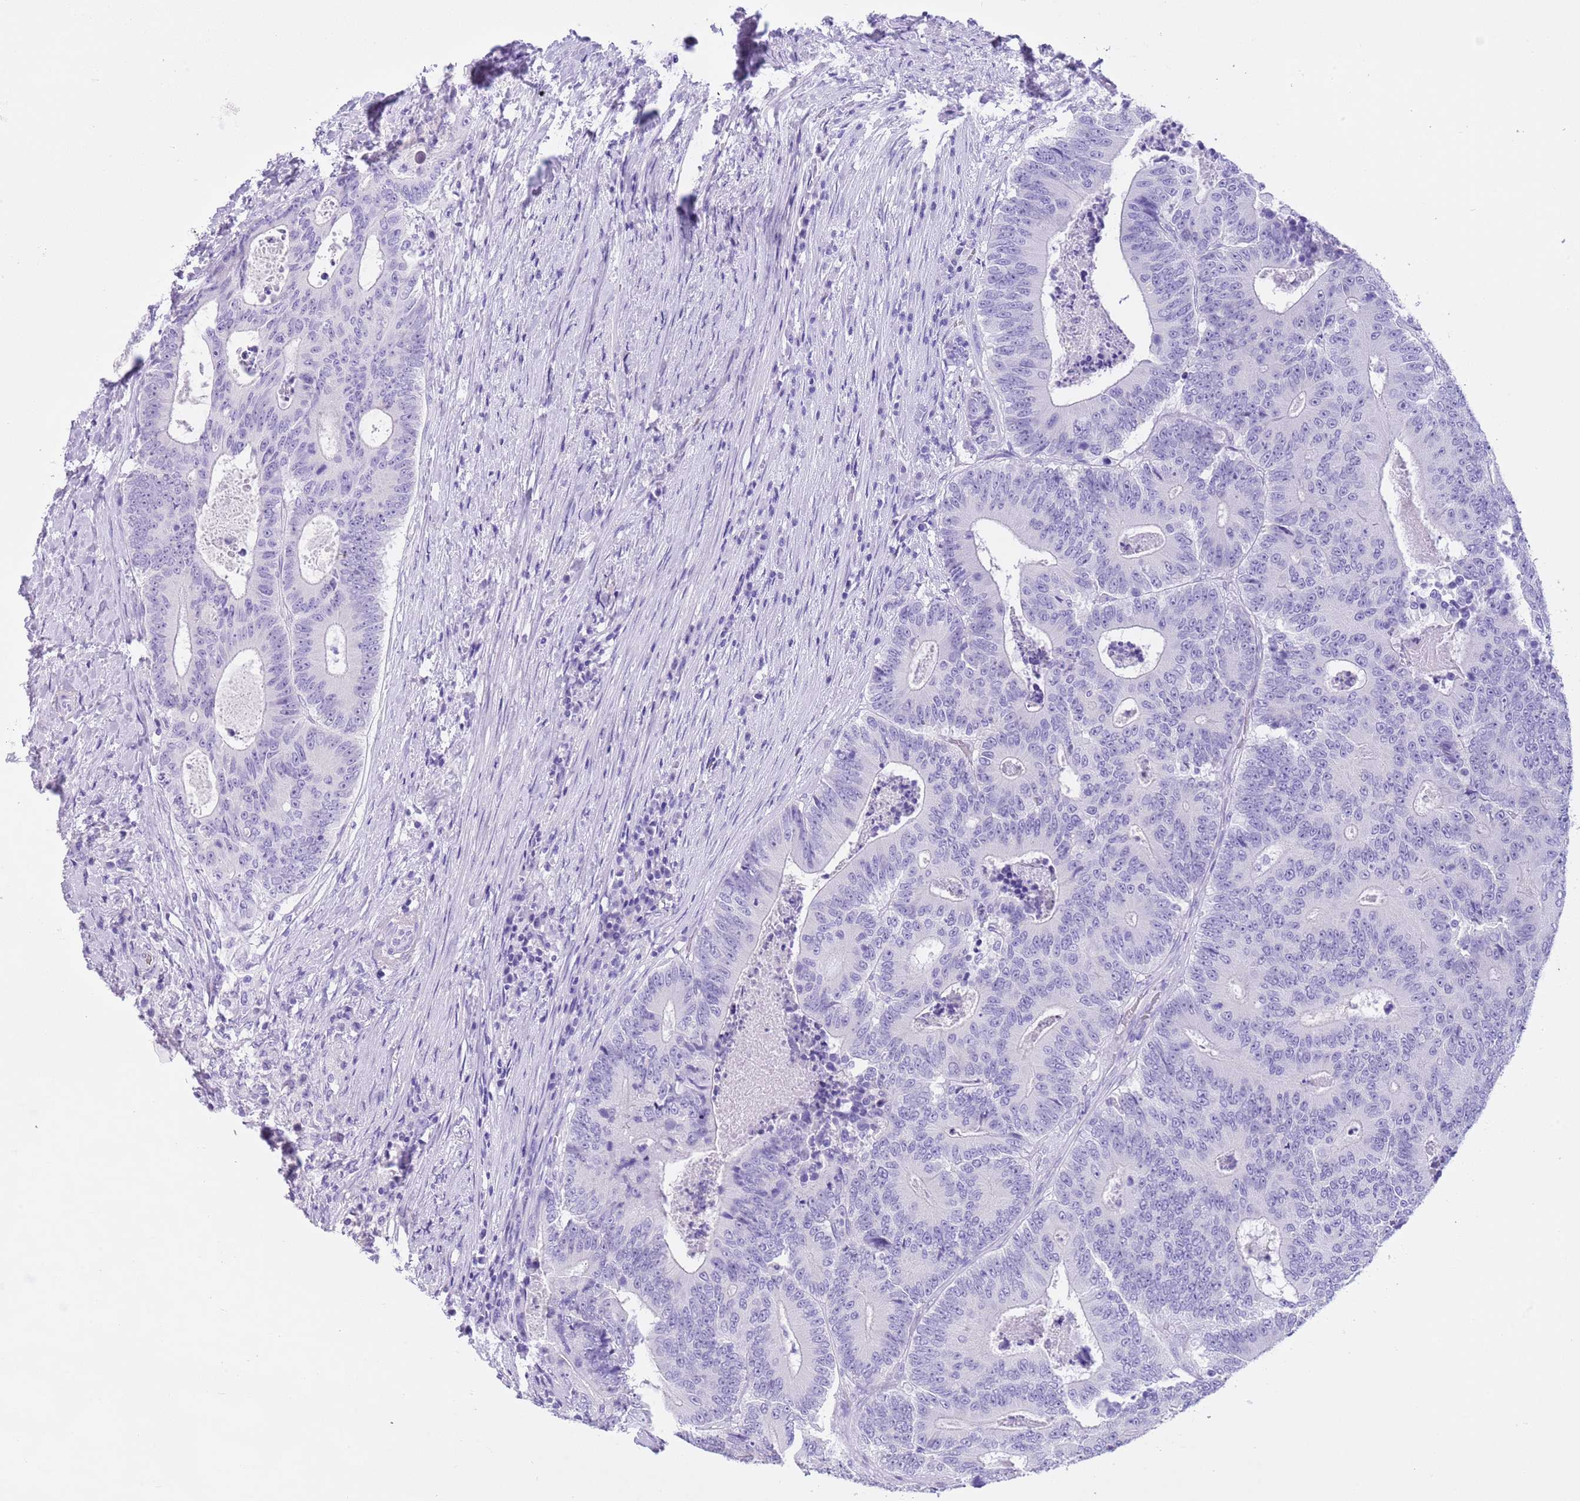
{"staining": {"intensity": "negative", "quantity": "none", "location": "none"}, "tissue": "colorectal cancer", "cell_type": "Tumor cells", "image_type": "cancer", "snomed": [{"axis": "morphology", "description": "Adenocarcinoma, NOS"}, {"axis": "topography", "description": "Colon"}], "caption": "A high-resolution image shows immunohistochemistry staining of colorectal adenocarcinoma, which demonstrates no significant staining in tumor cells.", "gene": "TMEM185B", "patient": {"sex": "male", "age": 83}}